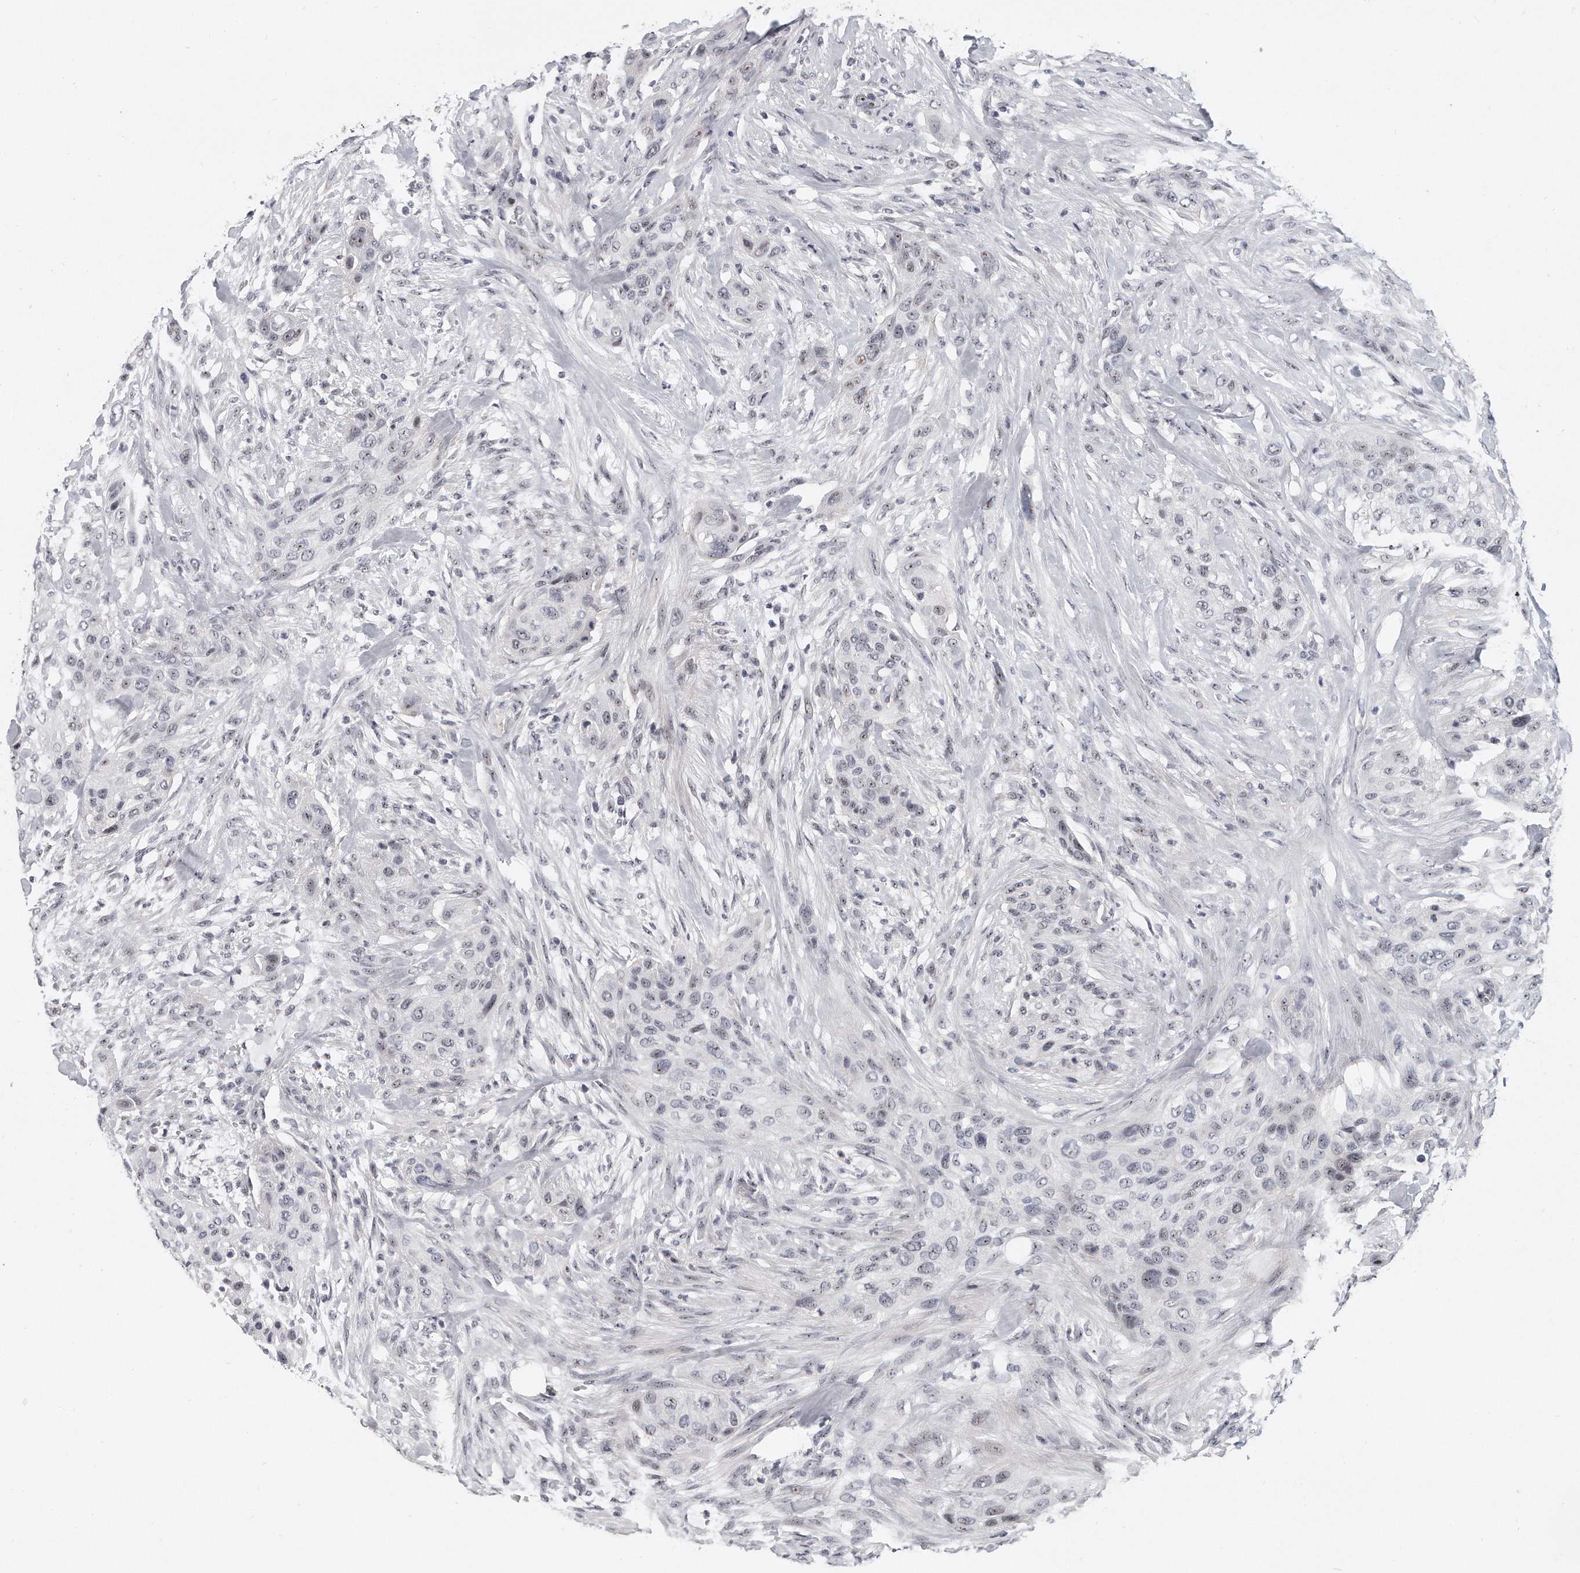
{"staining": {"intensity": "weak", "quantity": "25%-75%", "location": "nuclear"}, "tissue": "urothelial cancer", "cell_type": "Tumor cells", "image_type": "cancer", "snomed": [{"axis": "morphology", "description": "Urothelial carcinoma, High grade"}, {"axis": "topography", "description": "Urinary bladder"}], "caption": "Human urothelial cancer stained with a protein marker demonstrates weak staining in tumor cells.", "gene": "TFCP2L1", "patient": {"sex": "male", "age": 35}}